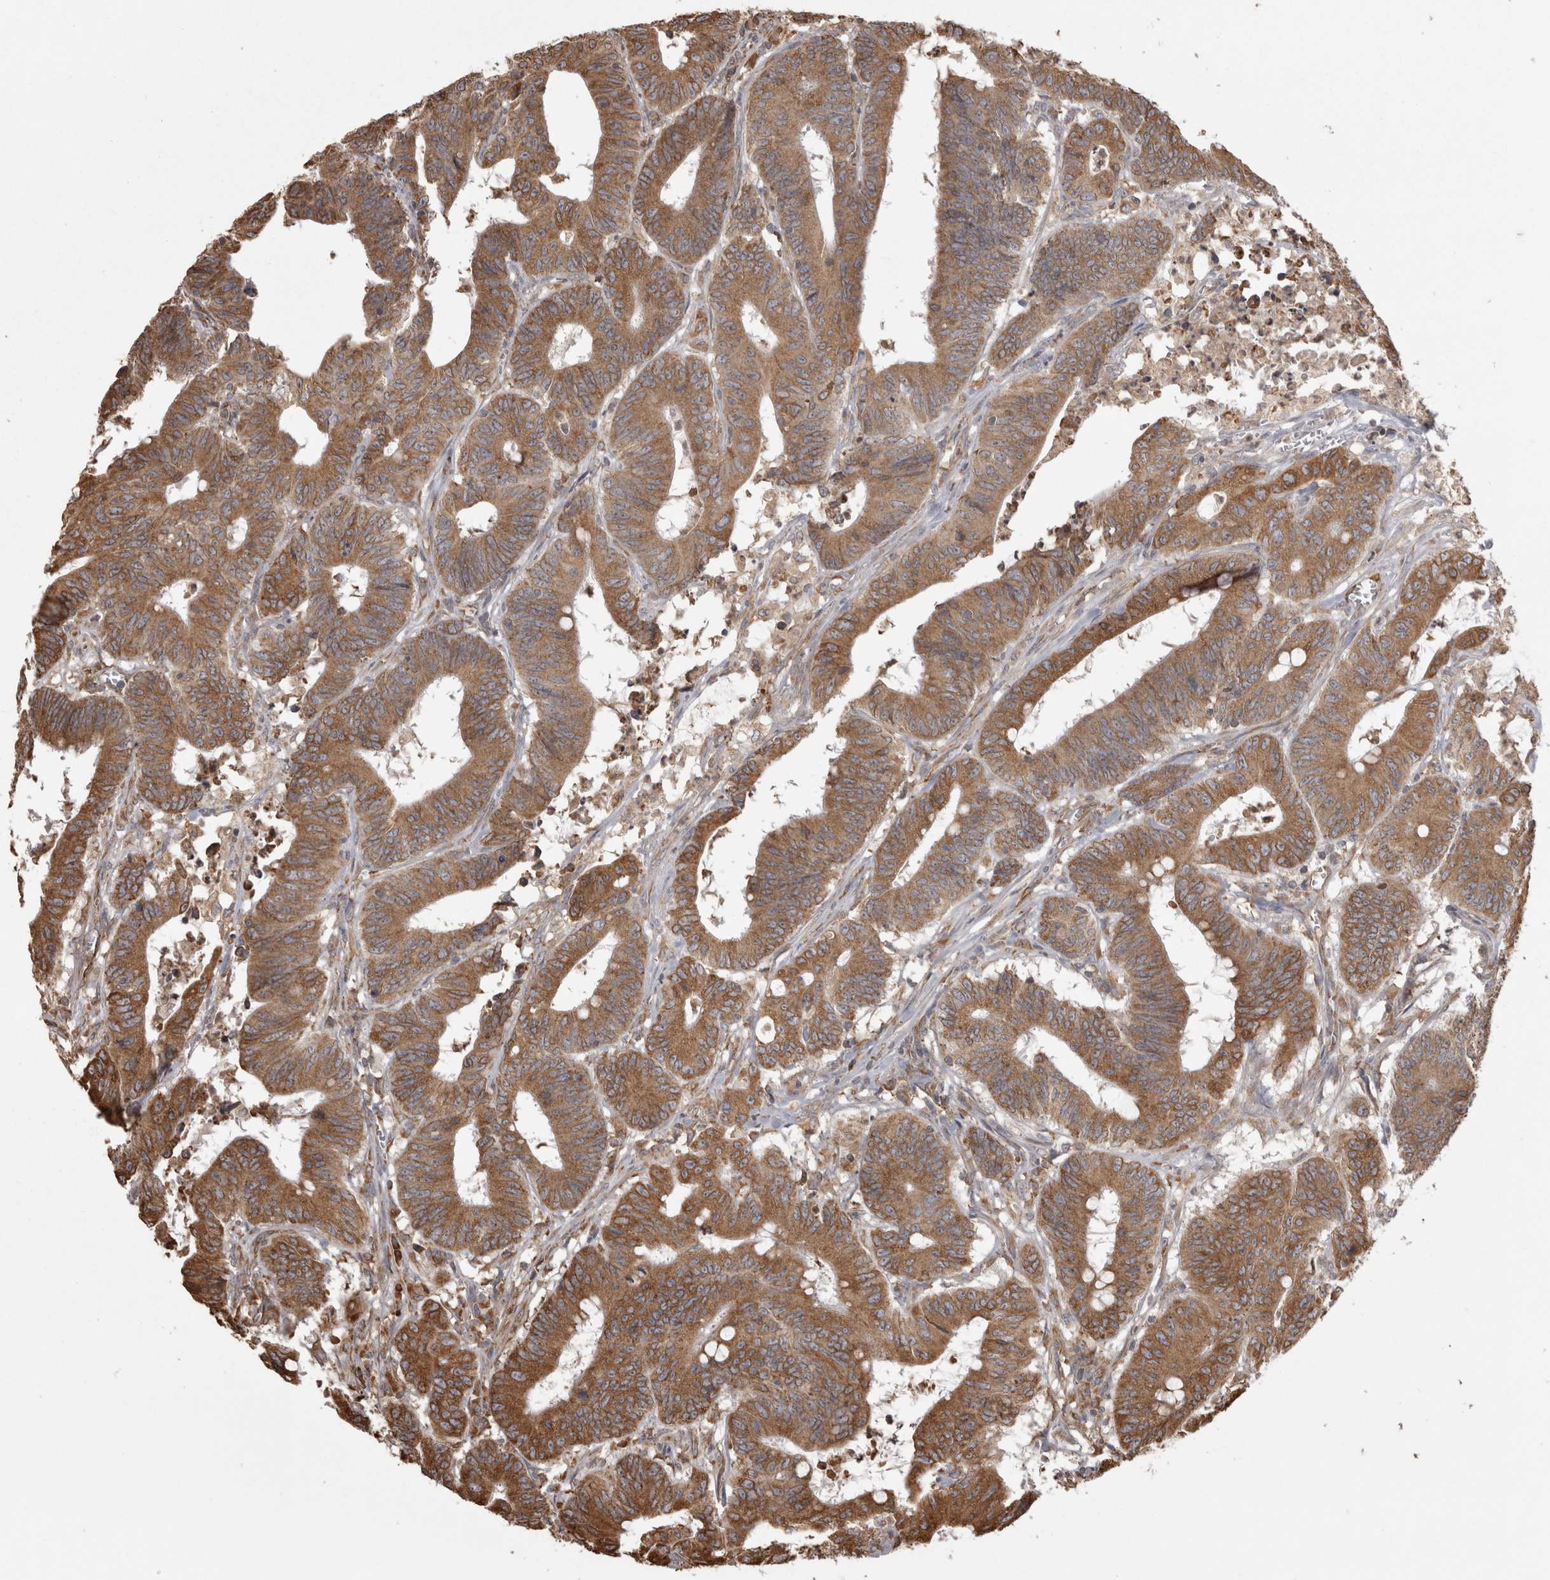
{"staining": {"intensity": "strong", "quantity": ">75%", "location": "cytoplasmic/membranous"}, "tissue": "colorectal cancer", "cell_type": "Tumor cells", "image_type": "cancer", "snomed": [{"axis": "morphology", "description": "Adenocarcinoma, NOS"}, {"axis": "topography", "description": "Colon"}], "caption": "Immunohistochemistry (DAB) staining of human colorectal cancer (adenocarcinoma) exhibits strong cytoplasmic/membranous protein expression in approximately >75% of tumor cells.", "gene": "PON2", "patient": {"sex": "male", "age": 45}}